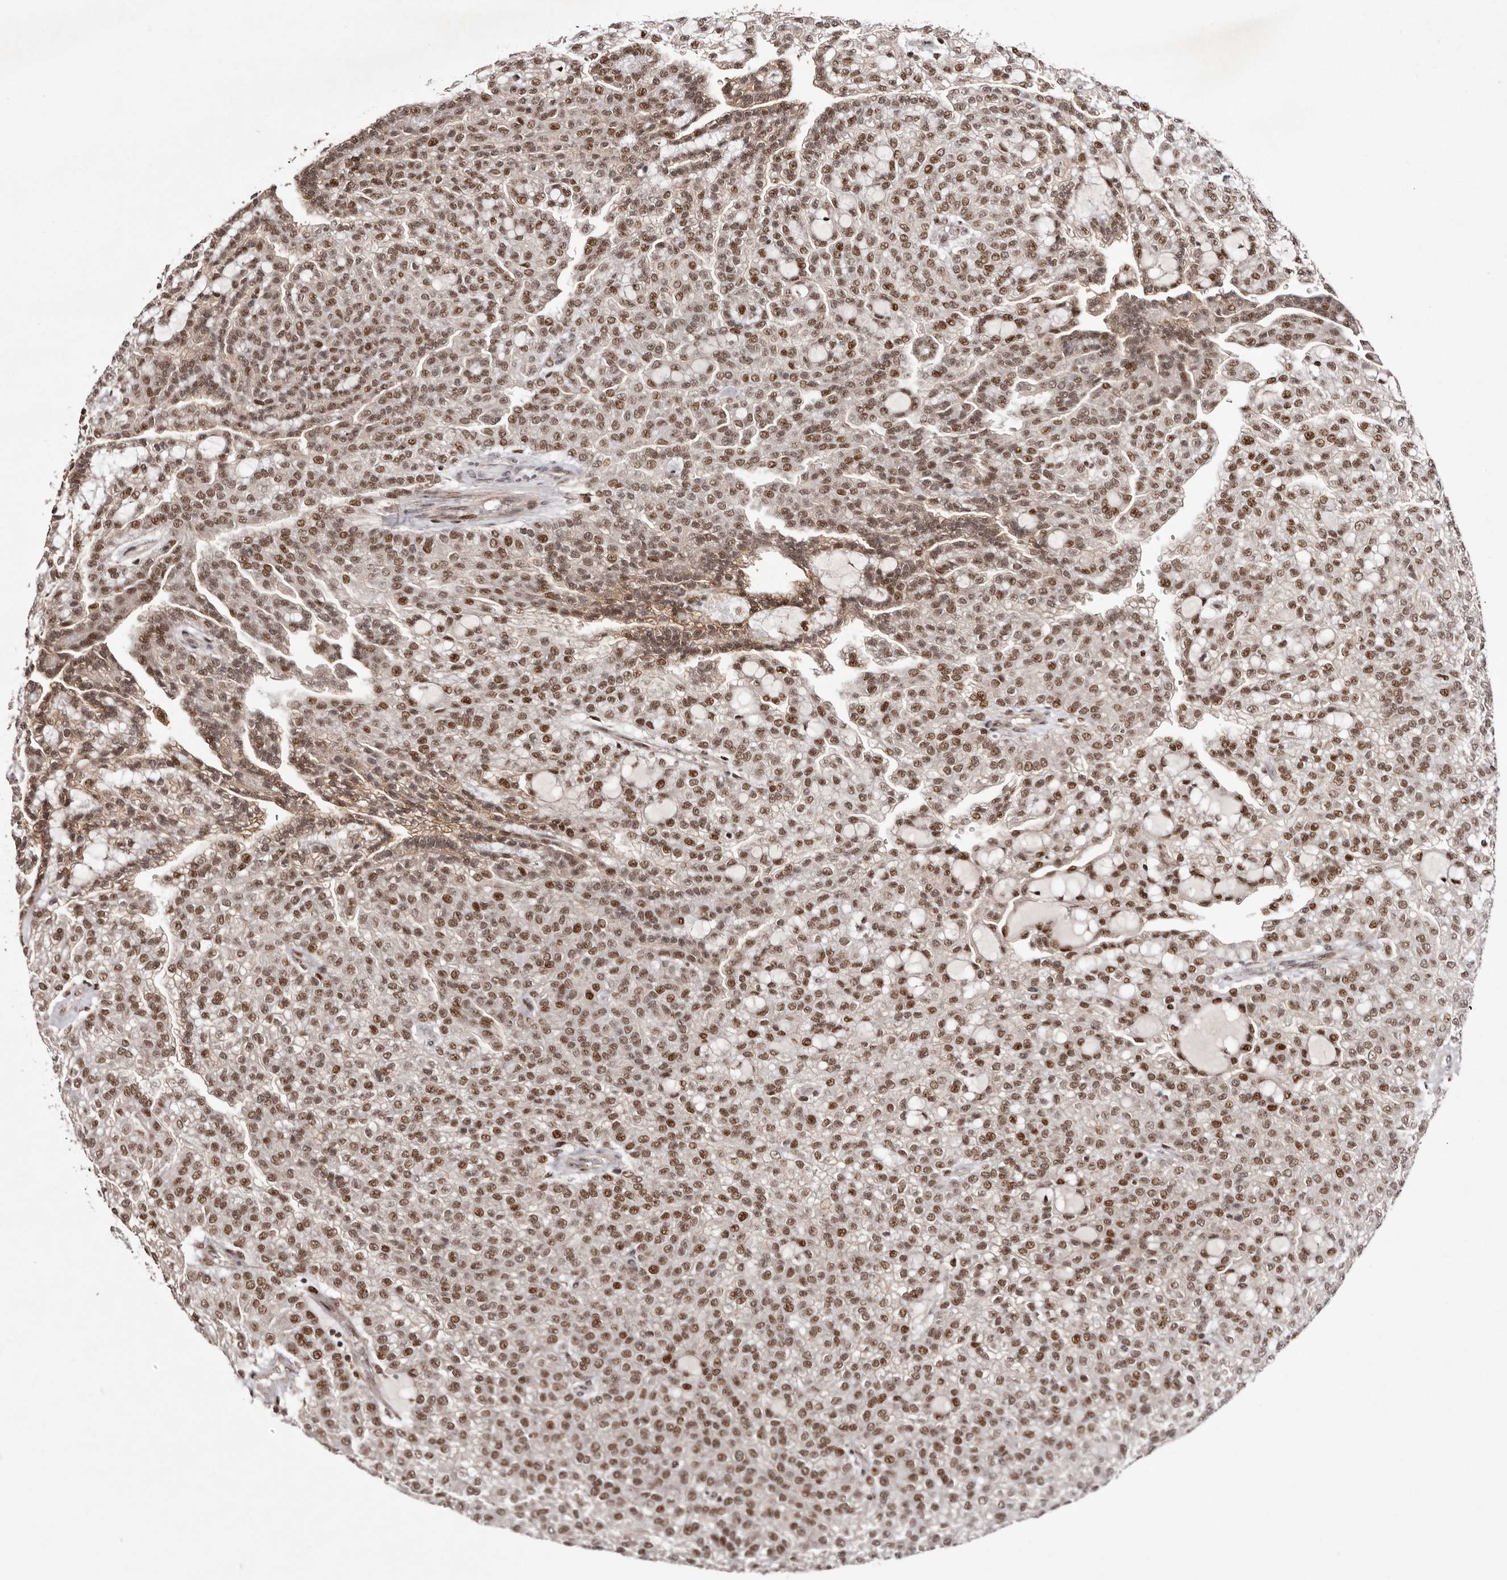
{"staining": {"intensity": "moderate", "quantity": ">75%", "location": "nuclear"}, "tissue": "renal cancer", "cell_type": "Tumor cells", "image_type": "cancer", "snomed": [{"axis": "morphology", "description": "Adenocarcinoma, NOS"}, {"axis": "topography", "description": "Kidney"}], "caption": "IHC (DAB (3,3'-diaminobenzidine)) staining of human adenocarcinoma (renal) demonstrates moderate nuclear protein positivity in approximately >75% of tumor cells. (DAB IHC, brown staining for protein, blue staining for nuclei).", "gene": "FBXO5", "patient": {"sex": "male", "age": 63}}